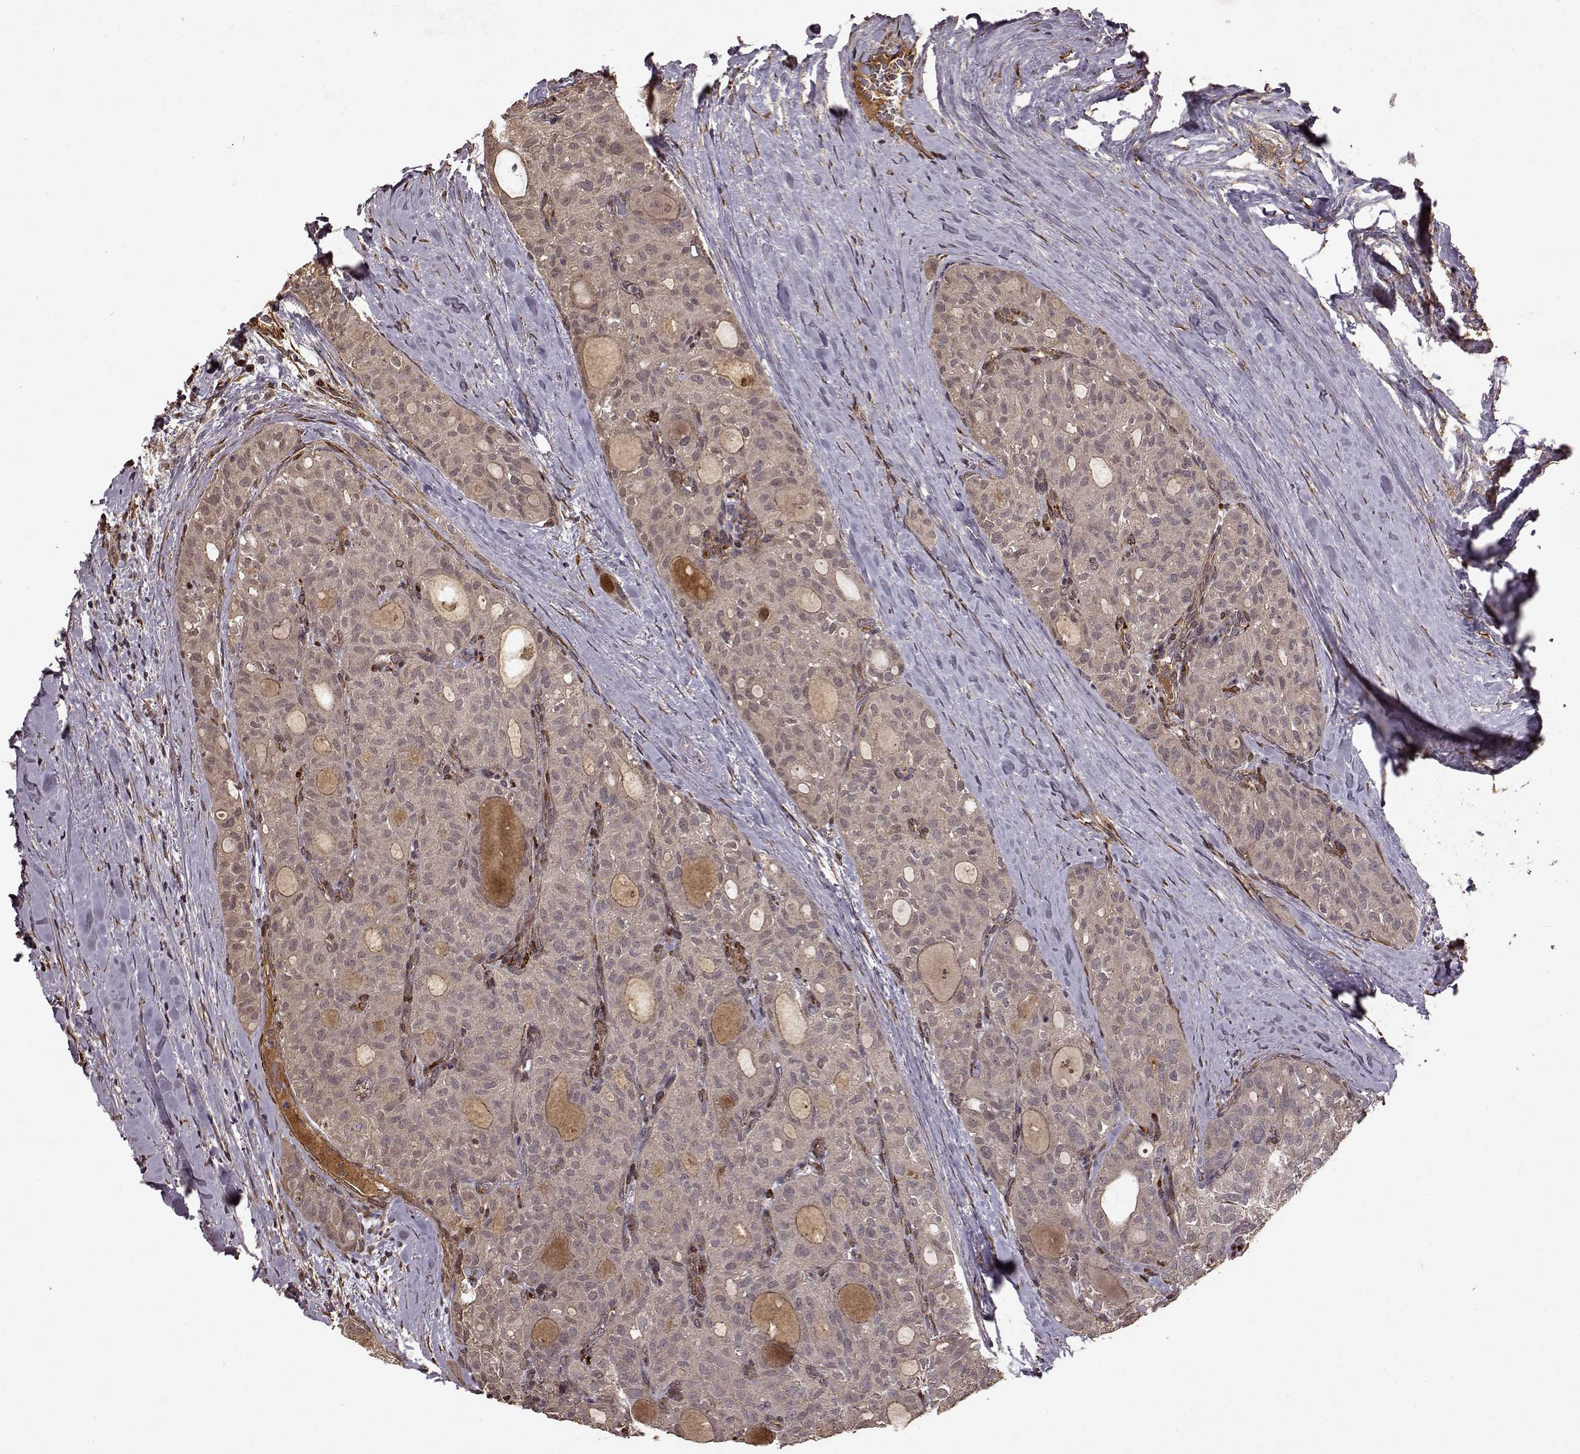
{"staining": {"intensity": "weak", "quantity": "<25%", "location": "cytoplasmic/membranous"}, "tissue": "thyroid cancer", "cell_type": "Tumor cells", "image_type": "cancer", "snomed": [{"axis": "morphology", "description": "Follicular adenoma carcinoma, NOS"}, {"axis": "topography", "description": "Thyroid gland"}], "caption": "Immunohistochemical staining of human thyroid follicular adenoma carcinoma displays no significant positivity in tumor cells.", "gene": "FSTL1", "patient": {"sex": "male", "age": 75}}